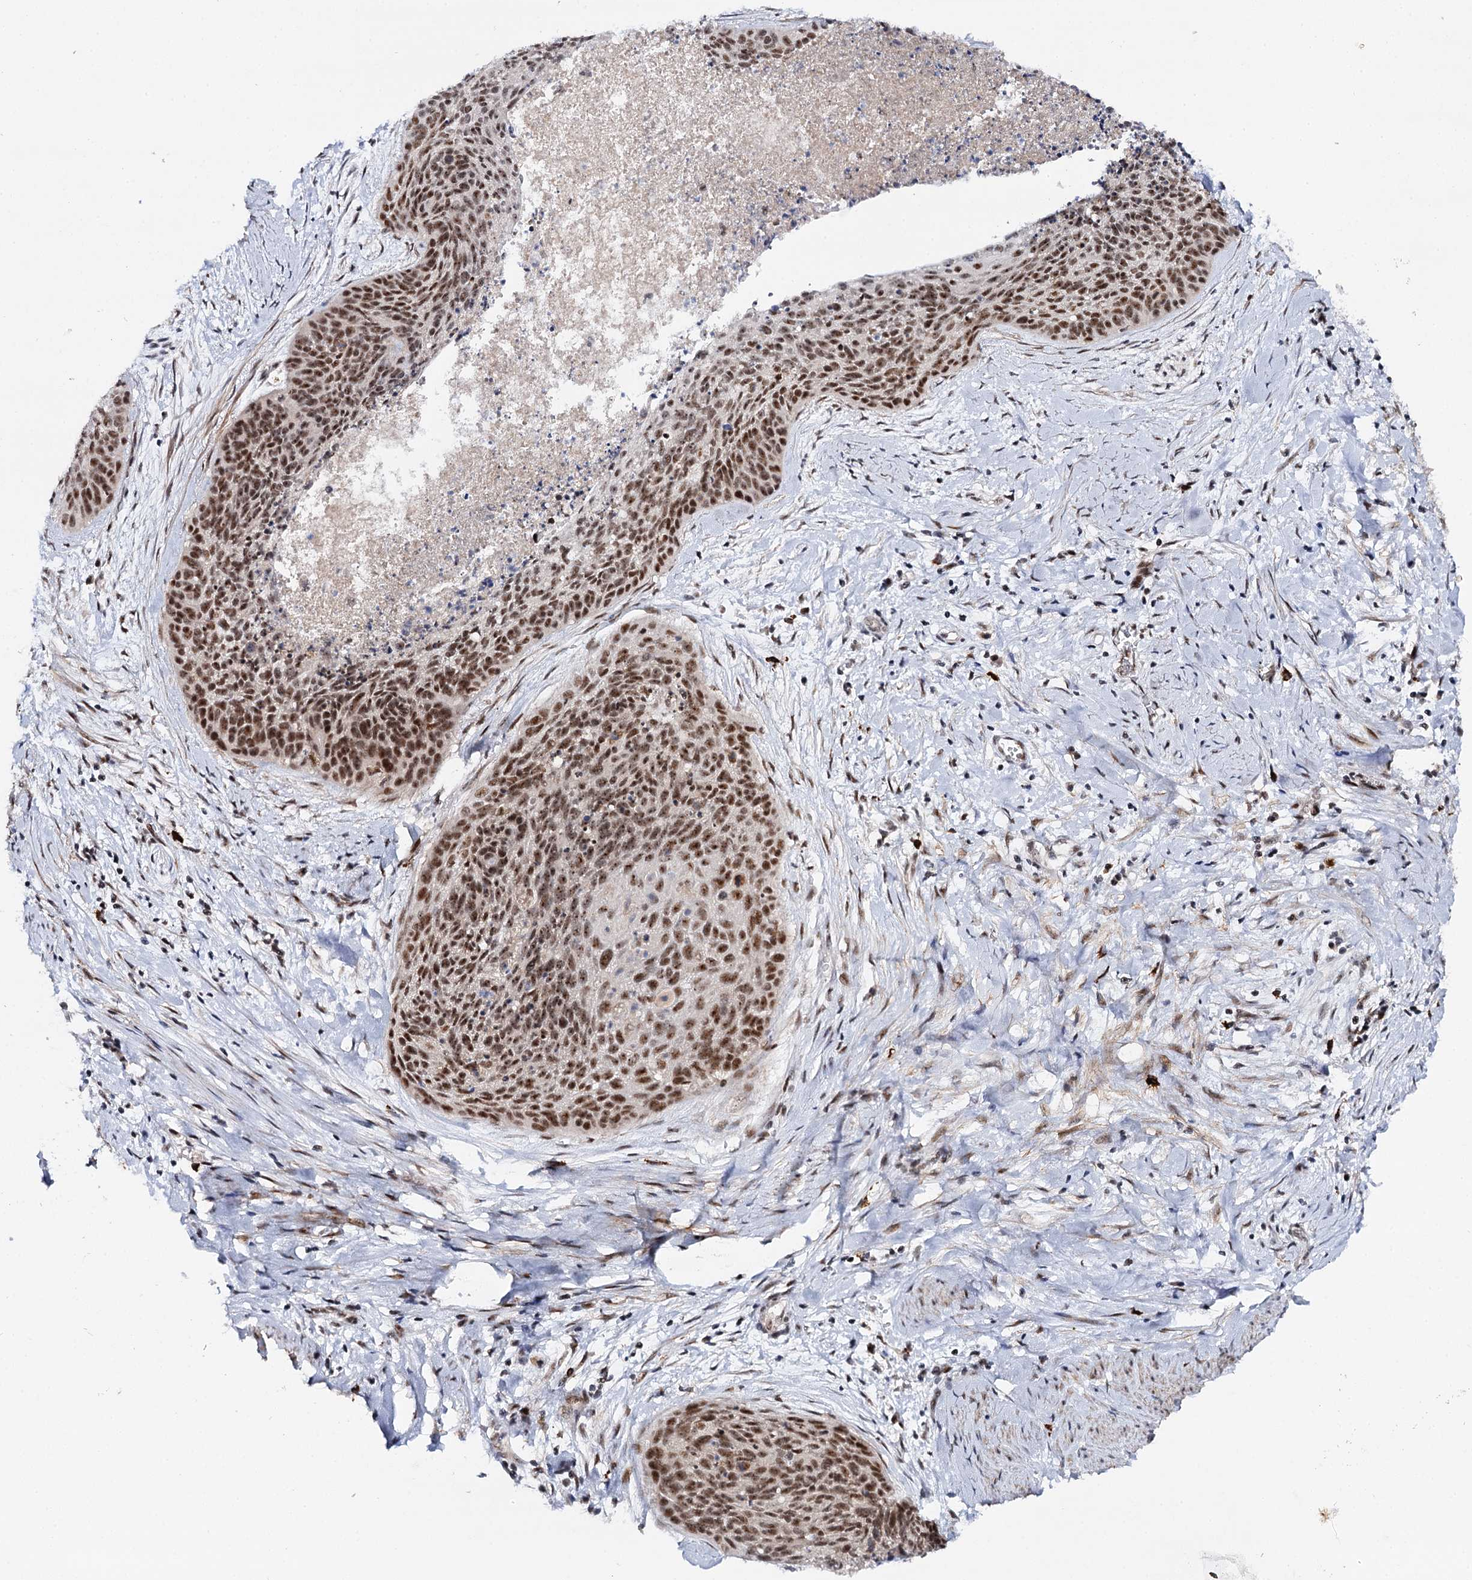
{"staining": {"intensity": "moderate", "quantity": ">75%", "location": "nuclear"}, "tissue": "cervical cancer", "cell_type": "Tumor cells", "image_type": "cancer", "snomed": [{"axis": "morphology", "description": "Squamous cell carcinoma, NOS"}, {"axis": "topography", "description": "Cervix"}], "caption": "Protein expression analysis of human cervical squamous cell carcinoma reveals moderate nuclear expression in approximately >75% of tumor cells.", "gene": "BUD13", "patient": {"sex": "female", "age": 55}}